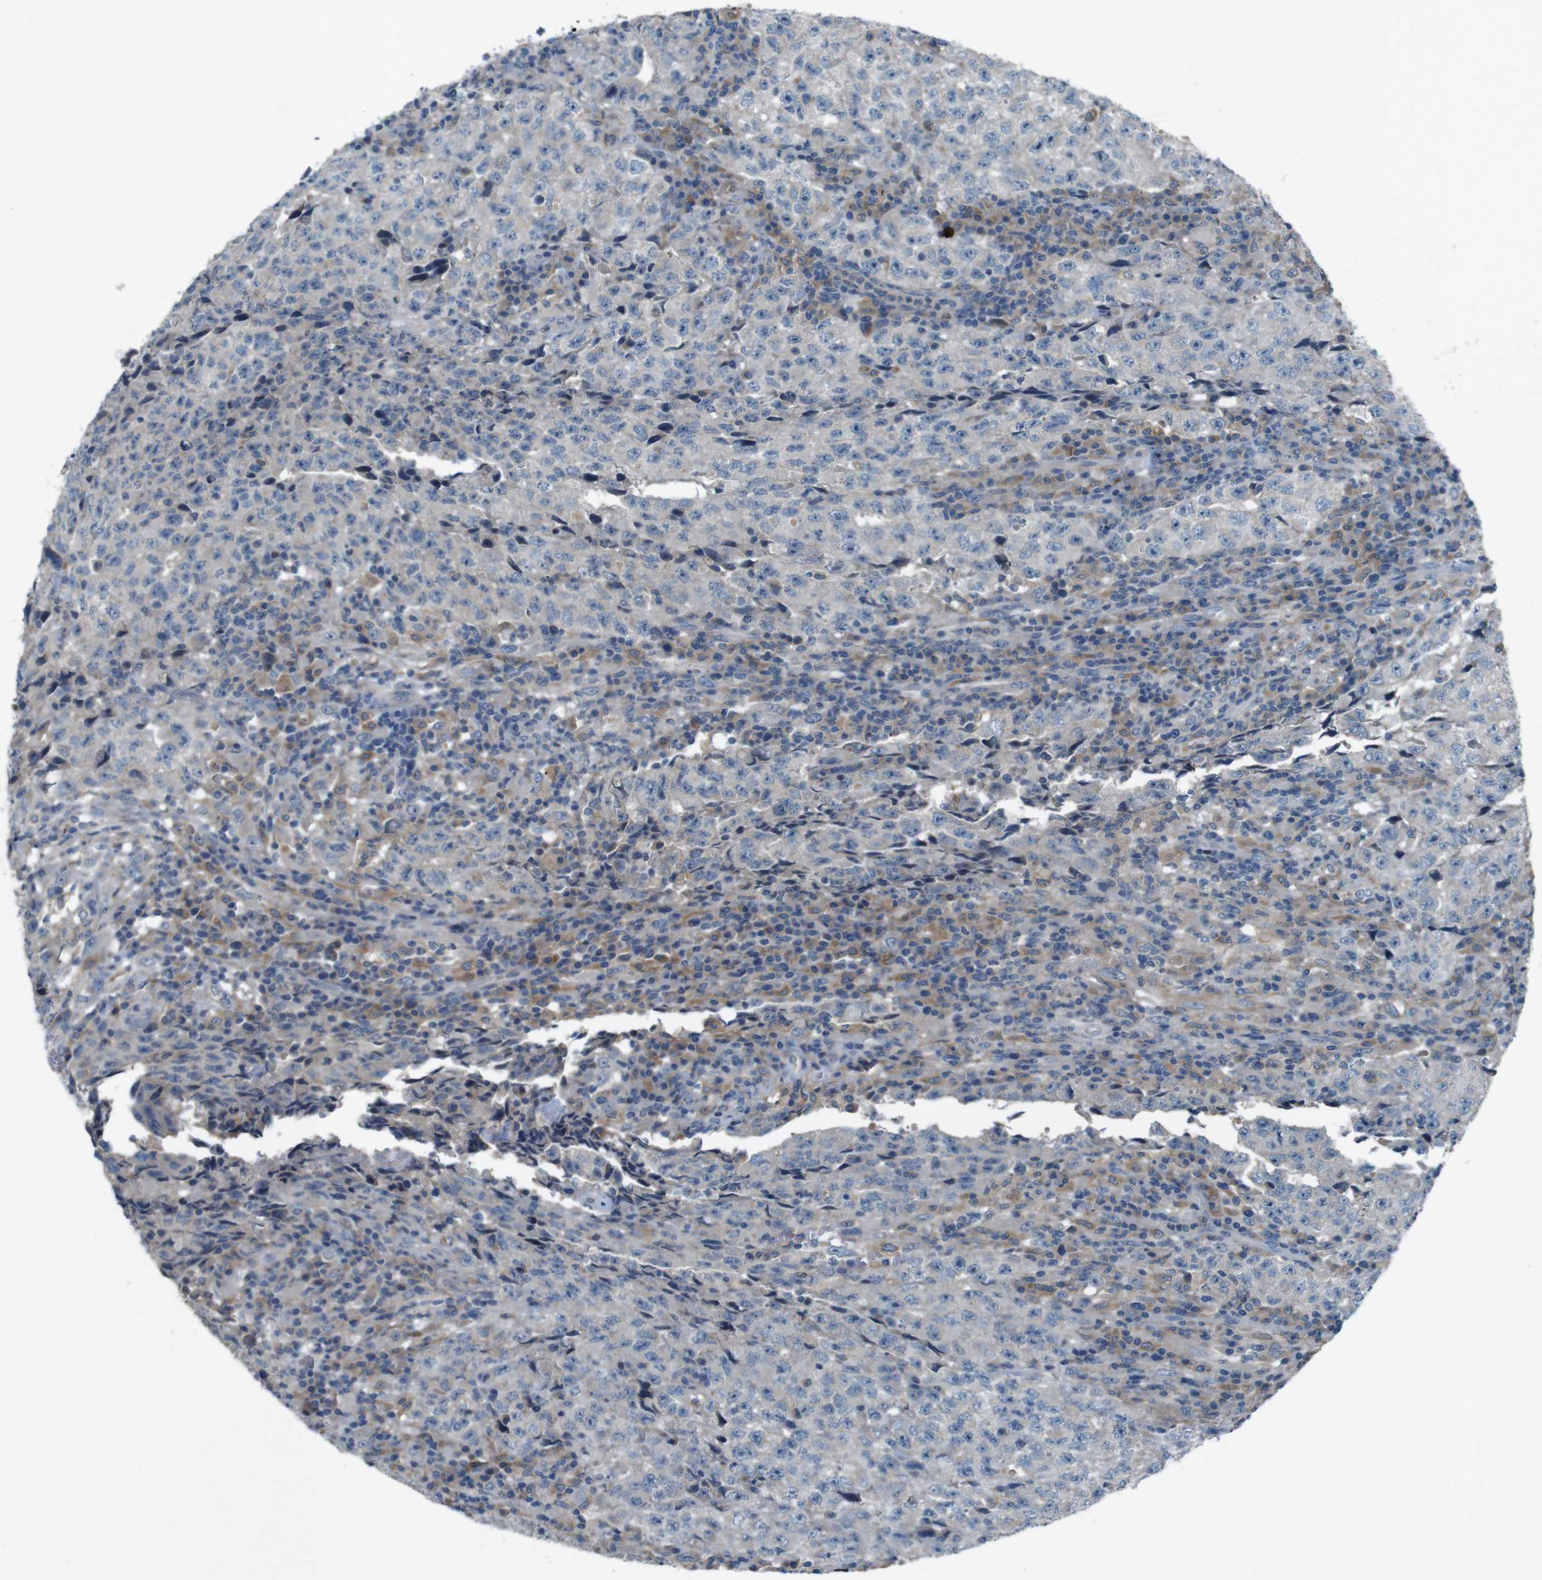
{"staining": {"intensity": "weak", "quantity": "<25%", "location": "cytoplasmic/membranous"}, "tissue": "testis cancer", "cell_type": "Tumor cells", "image_type": "cancer", "snomed": [{"axis": "morphology", "description": "Necrosis, NOS"}, {"axis": "morphology", "description": "Carcinoma, Embryonal, NOS"}, {"axis": "topography", "description": "Testis"}], "caption": "Micrograph shows no significant protein expression in tumor cells of testis embryonal carcinoma.", "gene": "MOGAT3", "patient": {"sex": "male", "age": 19}}